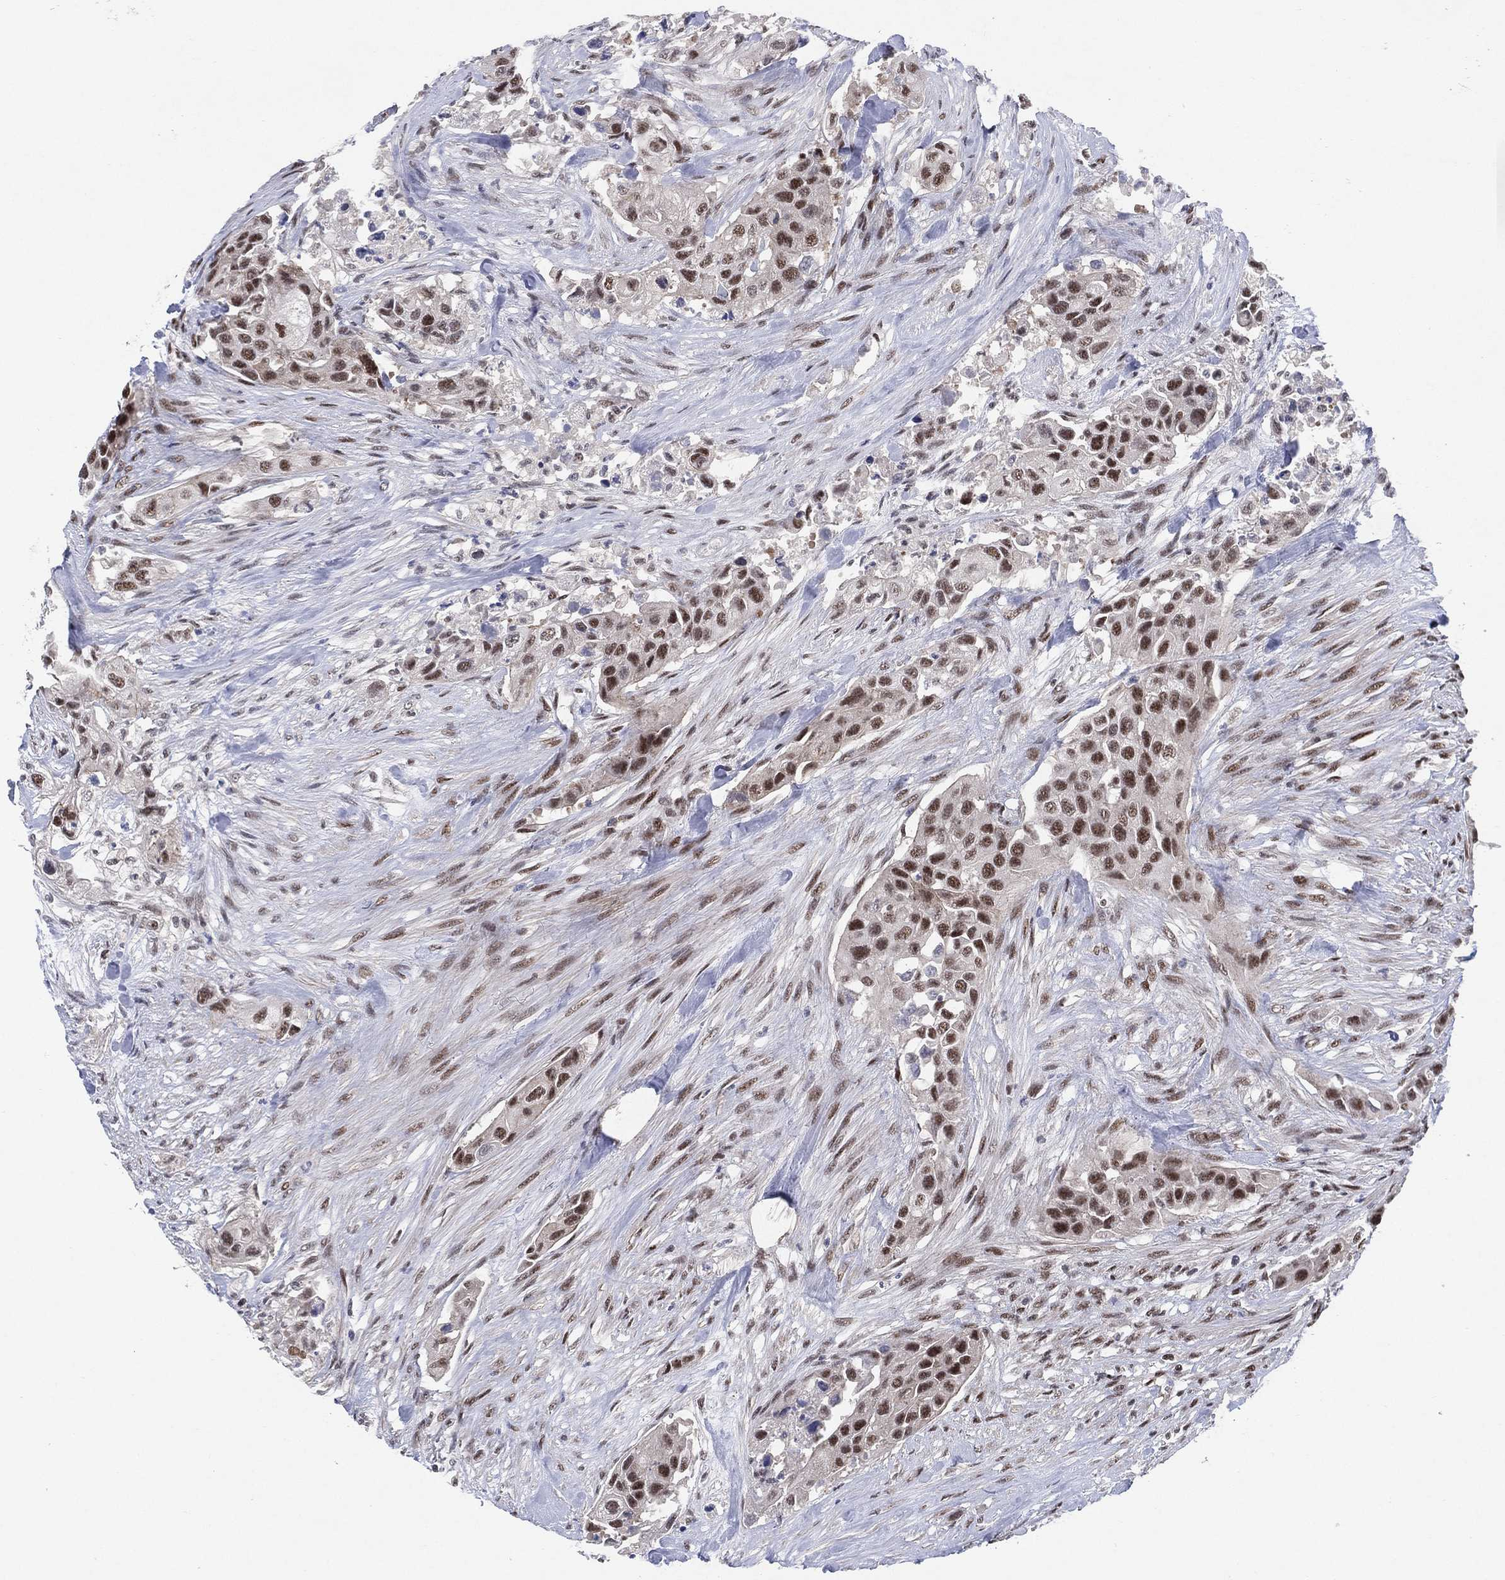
{"staining": {"intensity": "strong", "quantity": "25%-75%", "location": "nuclear"}, "tissue": "urothelial cancer", "cell_type": "Tumor cells", "image_type": "cancer", "snomed": [{"axis": "morphology", "description": "Urothelial carcinoma, High grade"}, {"axis": "topography", "description": "Urinary bladder"}], "caption": "This is a photomicrograph of IHC staining of urothelial cancer, which shows strong staining in the nuclear of tumor cells.", "gene": "DGCR8", "patient": {"sex": "female", "age": 73}}